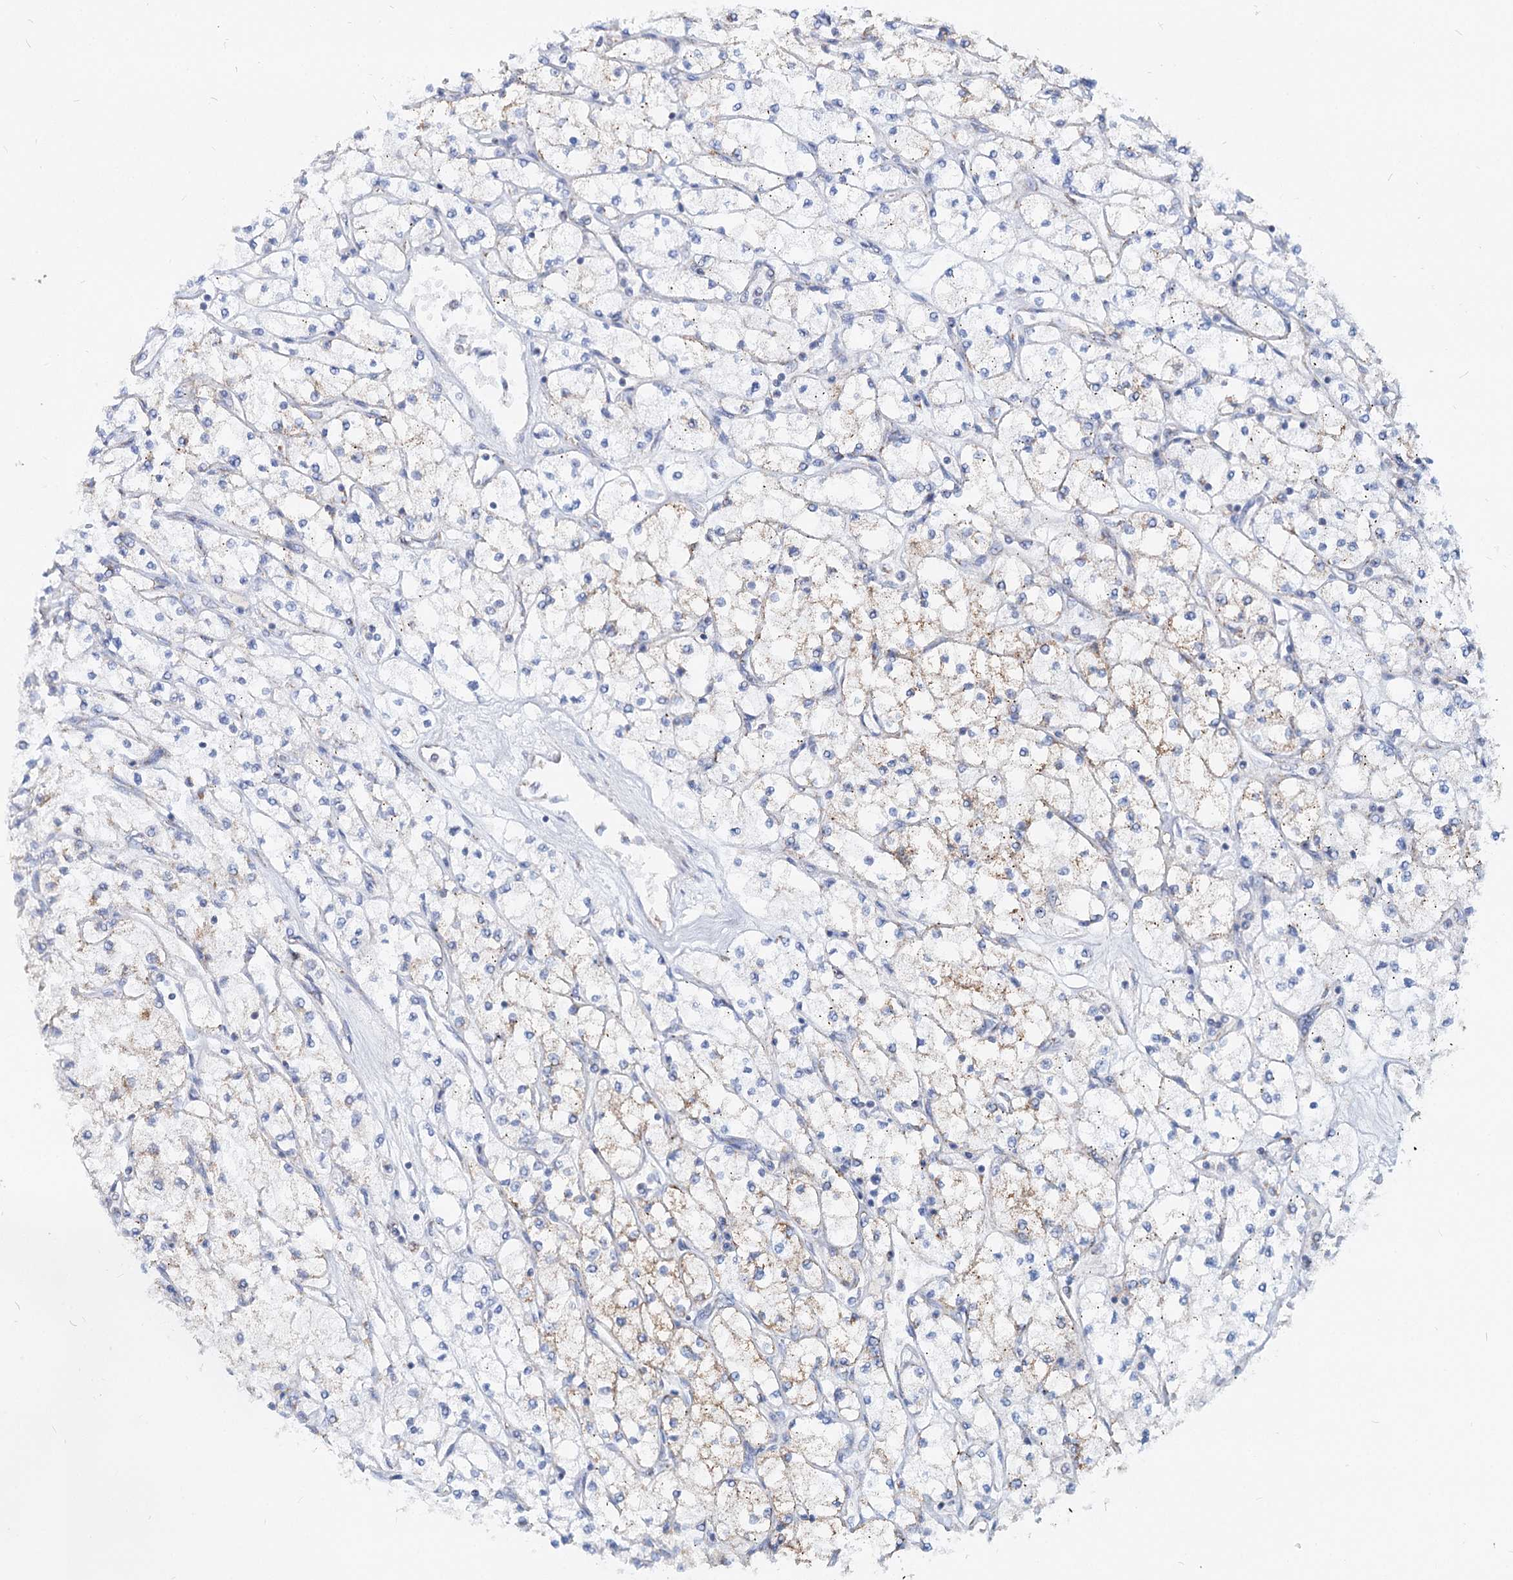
{"staining": {"intensity": "moderate", "quantity": "<25%", "location": "cytoplasmic/membranous"}, "tissue": "renal cancer", "cell_type": "Tumor cells", "image_type": "cancer", "snomed": [{"axis": "morphology", "description": "Adenocarcinoma, NOS"}, {"axis": "topography", "description": "Kidney"}], "caption": "Tumor cells demonstrate moderate cytoplasmic/membranous positivity in about <25% of cells in adenocarcinoma (renal). (IHC, brightfield microscopy, high magnification).", "gene": "MCCC2", "patient": {"sex": "male", "age": 80}}